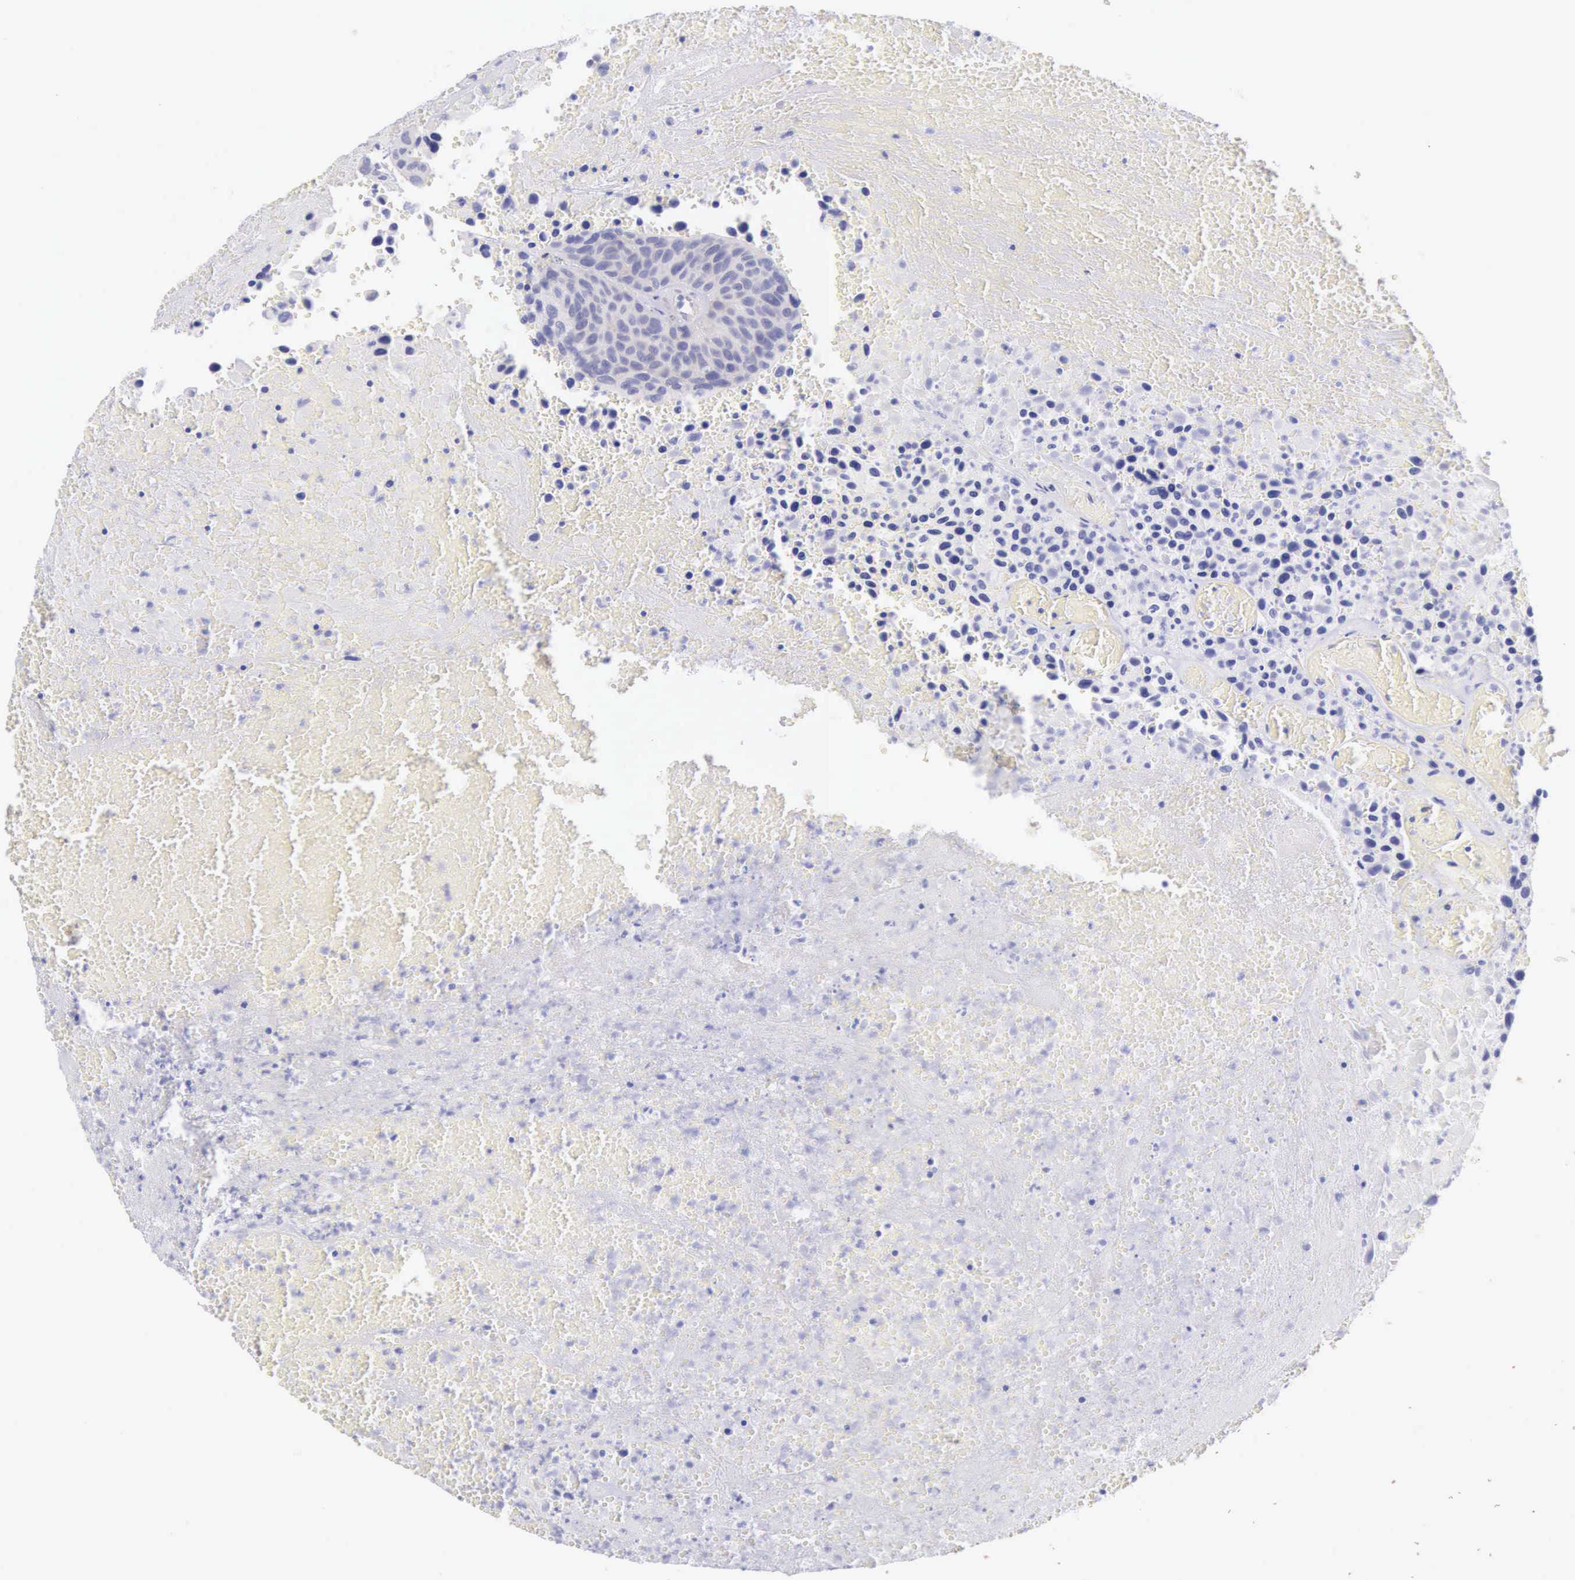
{"staining": {"intensity": "weak", "quantity": "<25%", "location": "cytoplasmic/membranous"}, "tissue": "urothelial cancer", "cell_type": "Tumor cells", "image_type": "cancer", "snomed": [{"axis": "morphology", "description": "Urothelial carcinoma, High grade"}, {"axis": "topography", "description": "Urinary bladder"}], "caption": "Human urothelial cancer stained for a protein using immunohistochemistry reveals no expression in tumor cells.", "gene": "ARFGAP3", "patient": {"sex": "male", "age": 66}}